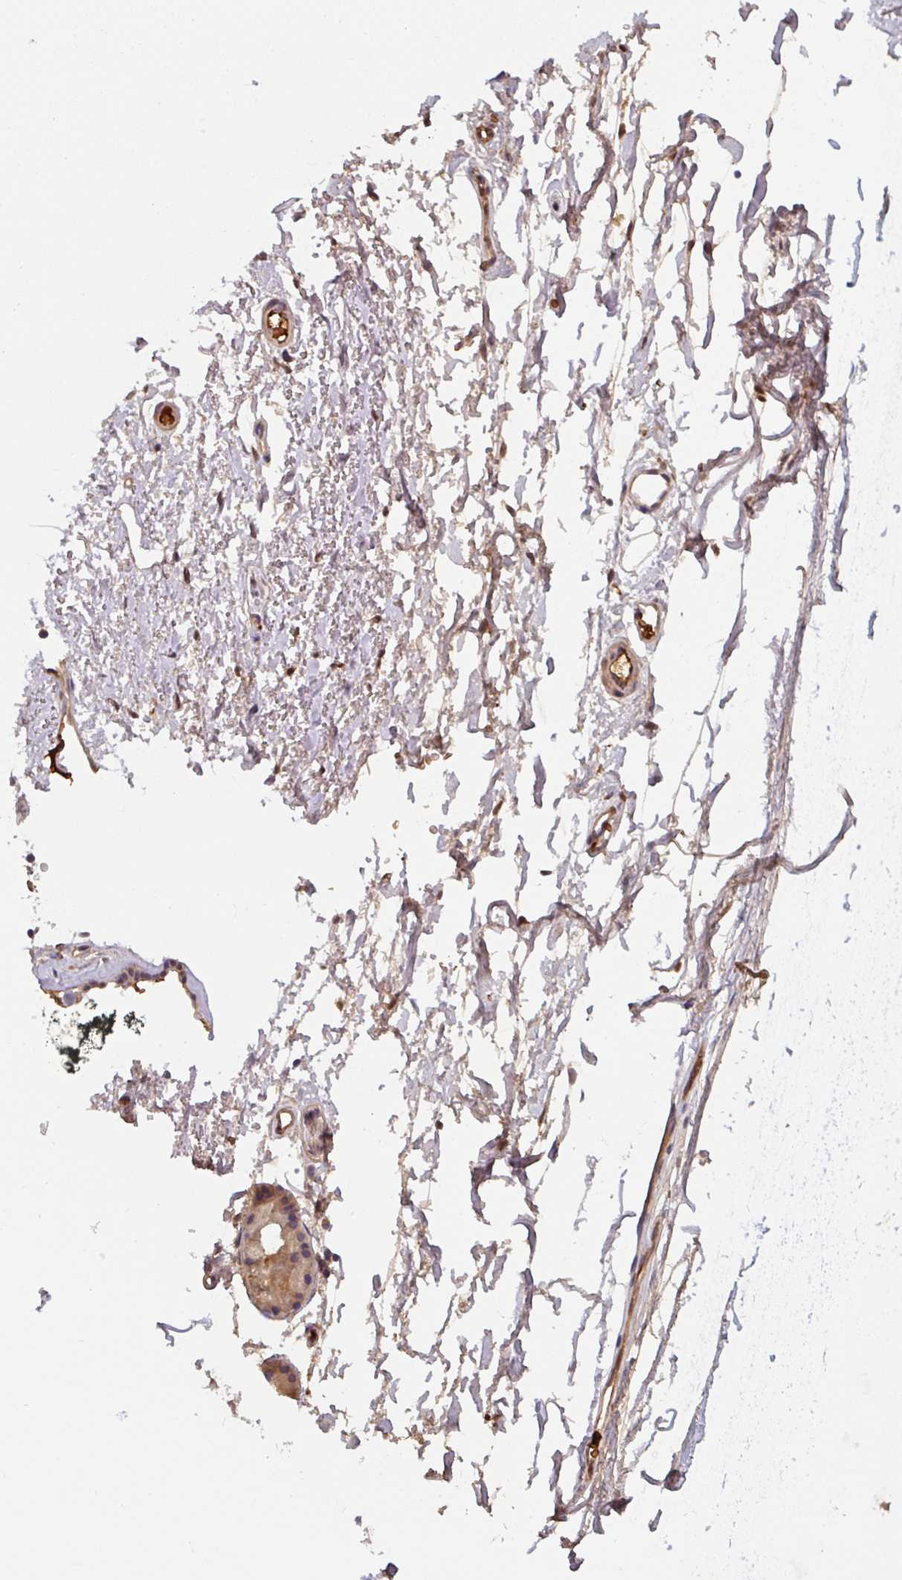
{"staining": {"intensity": "strong", "quantity": "25%-75%", "location": "cytoplasmic/membranous"}, "tissue": "adipose tissue", "cell_type": "Adipocytes", "image_type": "normal", "snomed": [{"axis": "morphology", "description": "Normal tissue, NOS"}, {"axis": "topography", "description": "Cartilage tissue"}, {"axis": "topography", "description": "Nasopharynx"}], "caption": "A histopathology image of human adipose tissue stained for a protein shows strong cytoplasmic/membranous brown staining in adipocytes. The protein of interest is shown in brown color, while the nuclei are stained blue.", "gene": "ST13", "patient": {"sex": "male", "age": 56}}